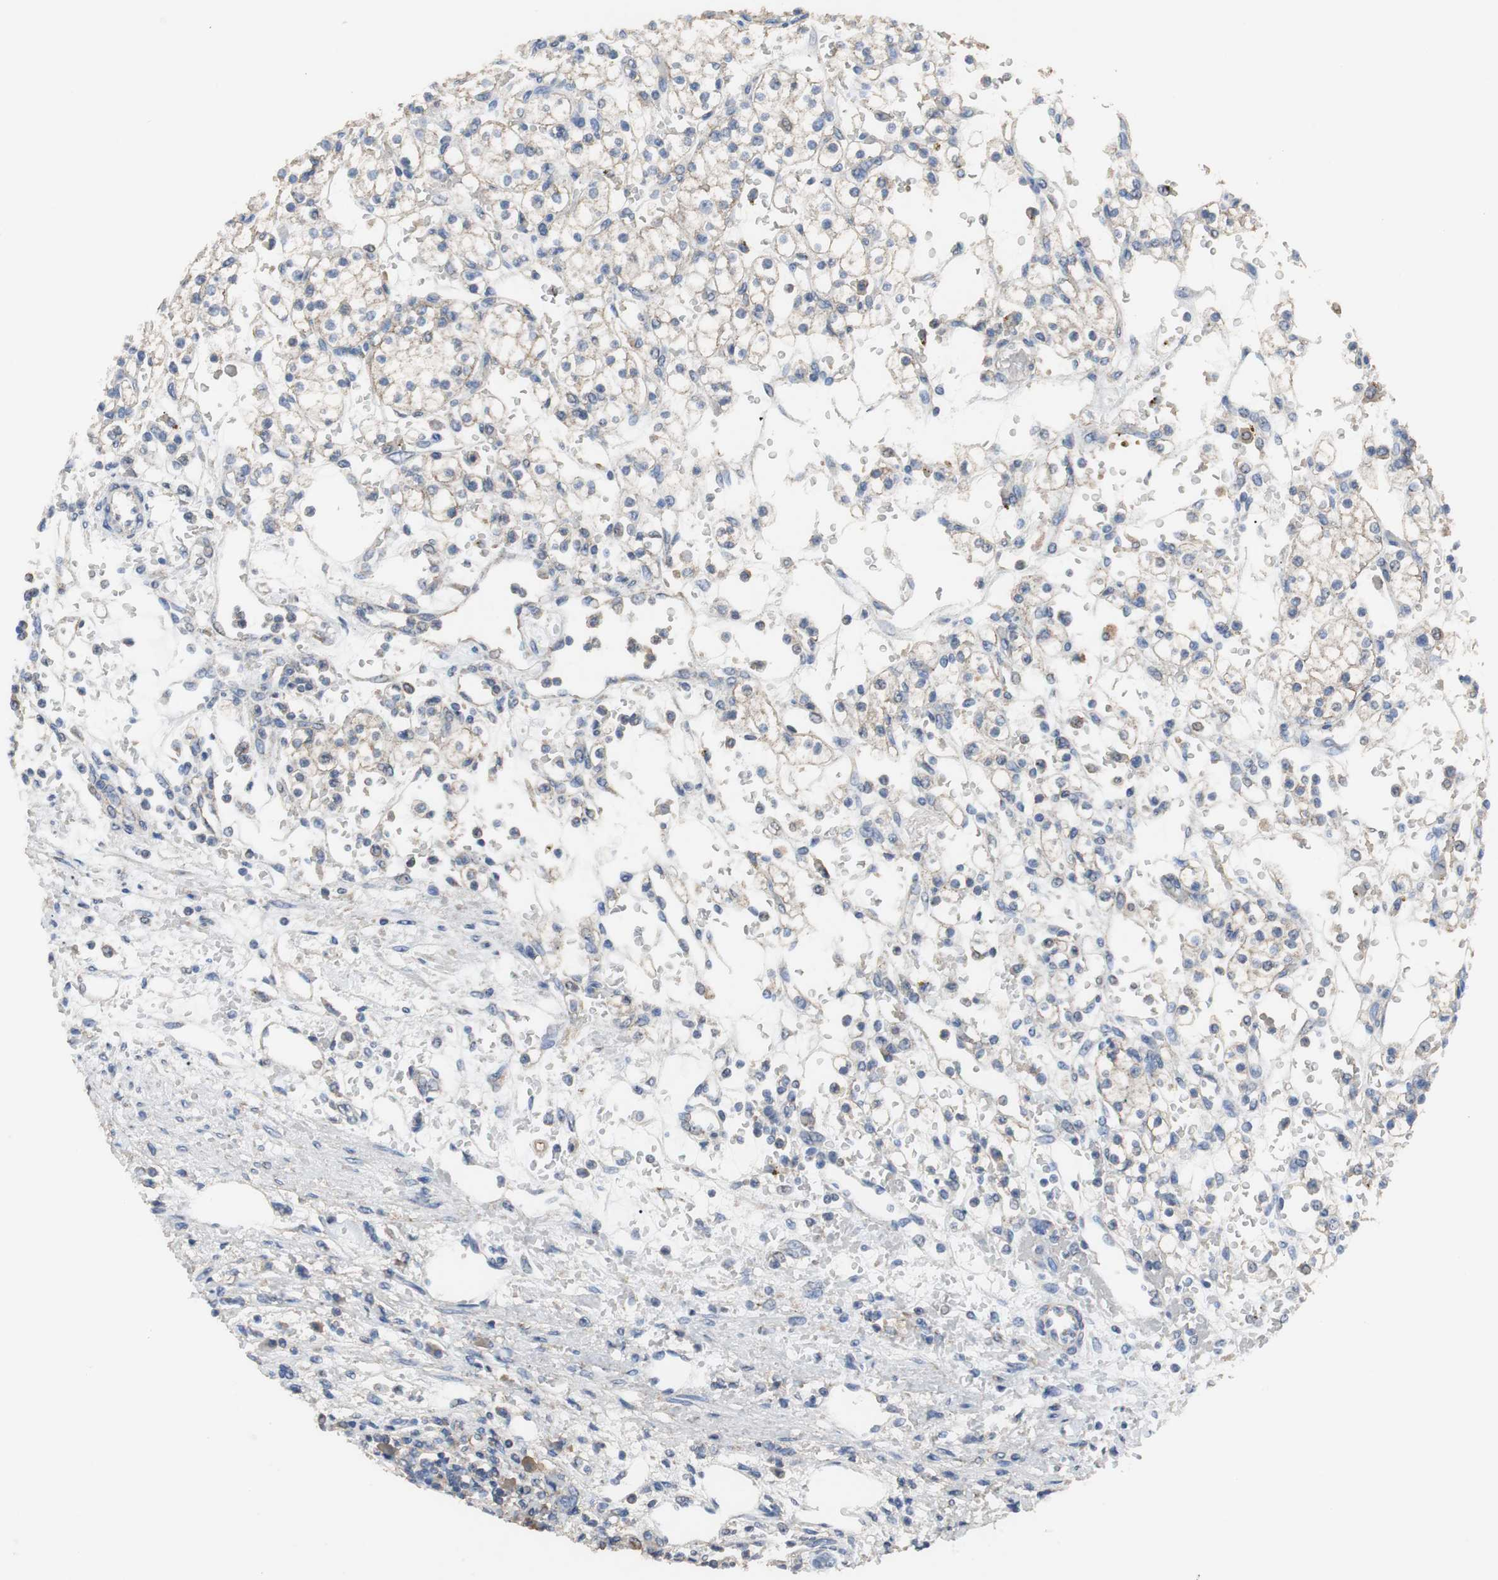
{"staining": {"intensity": "negative", "quantity": "none", "location": "none"}, "tissue": "renal cancer", "cell_type": "Tumor cells", "image_type": "cancer", "snomed": [{"axis": "morphology", "description": "Normal tissue, NOS"}, {"axis": "morphology", "description": "Adenocarcinoma, NOS"}, {"axis": "topography", "description": "Kidney"}], "caption": "Immunohistochemistry histopathology image of neoplastic tissue: human adenocarcinoma (renal) stained with DAB reveals no significant protein expression in tumor cells.", "gene": "VBP1", "patient": {"sex": "female", "age": 55}}